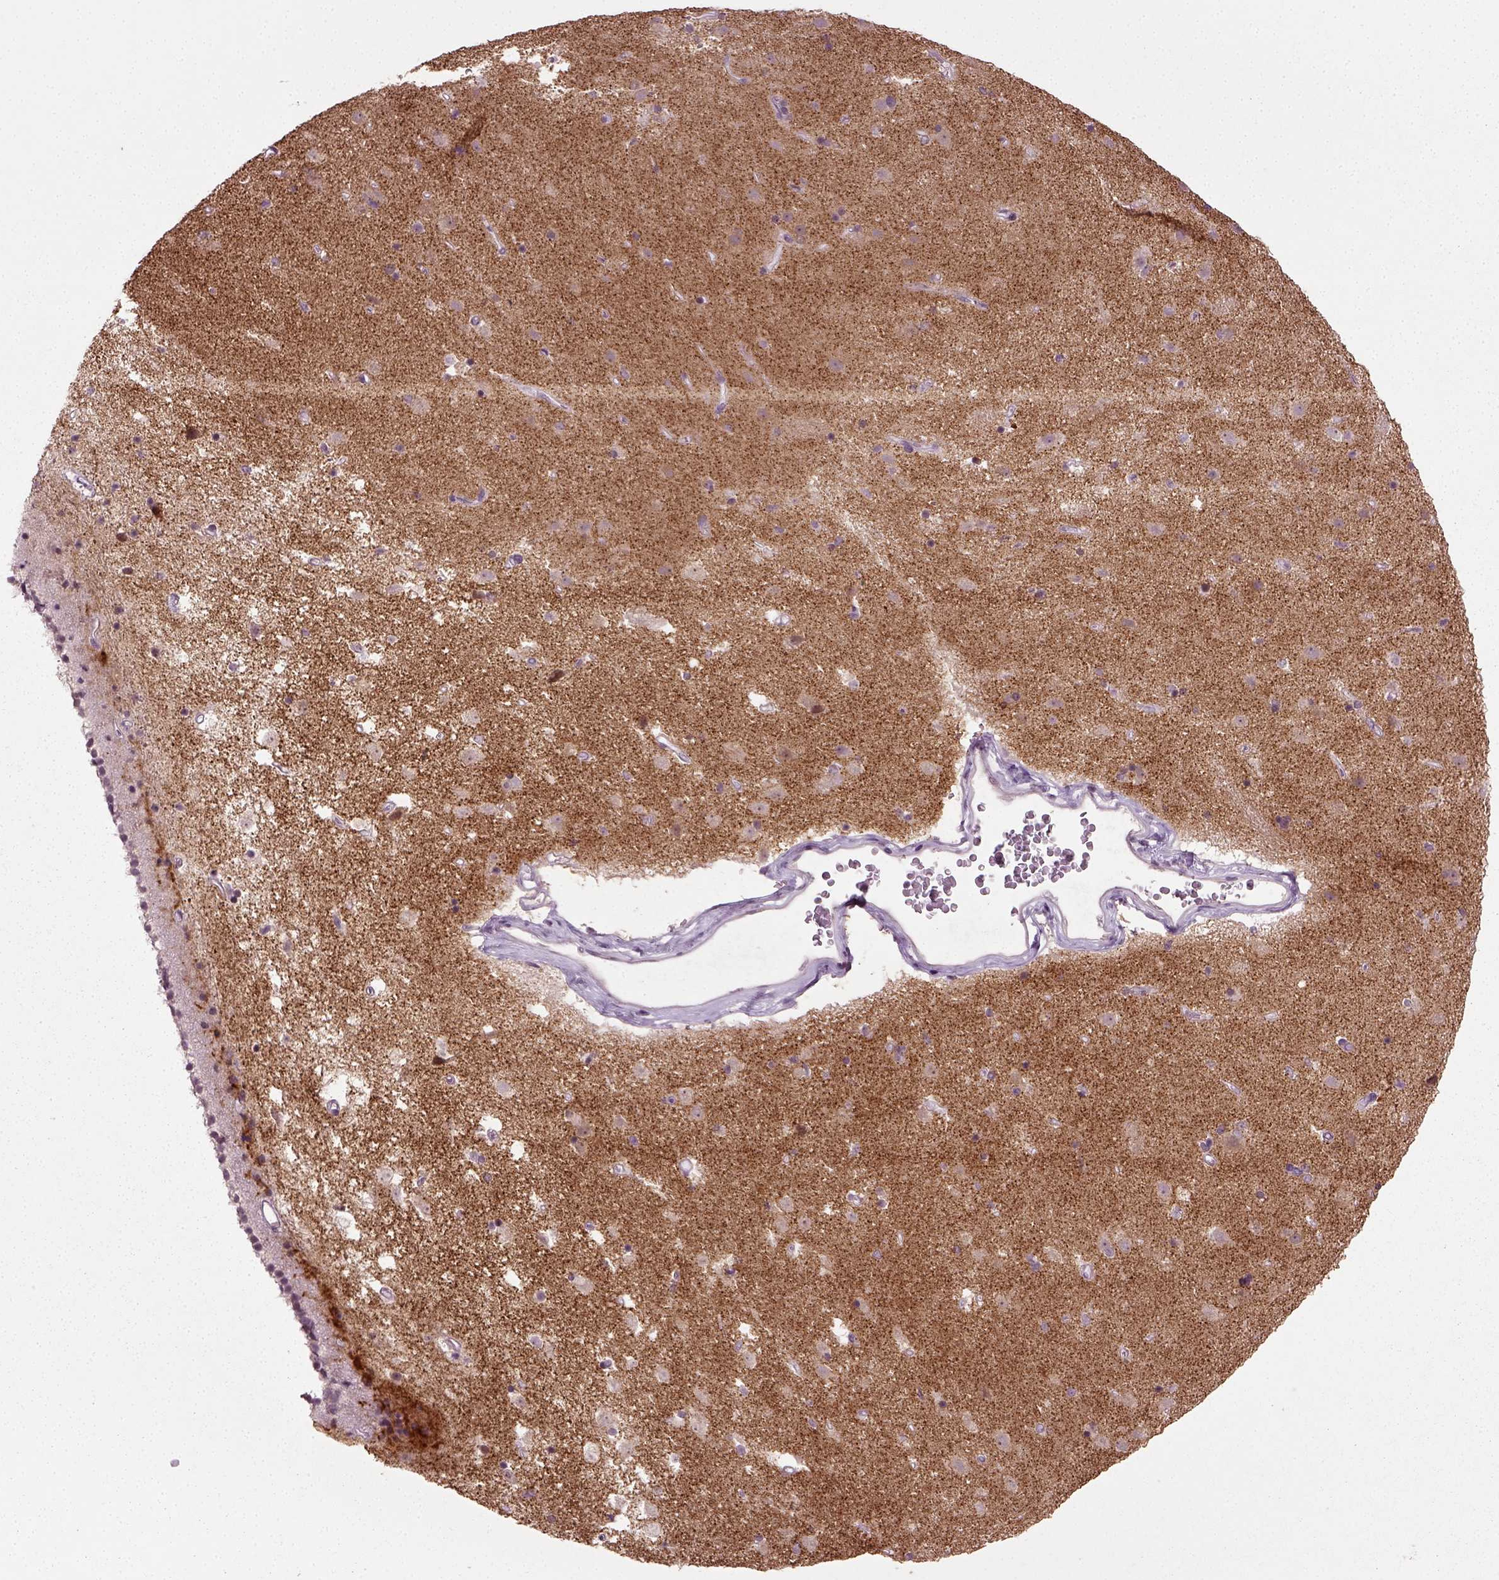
{"staining": {"intensity": "negative", "quantity": "none", "location": "none"}, "tissue": "caudate", "cell_type": "Glial cells", "image_type": "normal", "snomed": [{"axis": "morphology", "description": "Normal tissue, NOS"}, {"axis": "topography", "description": "Lateral ventricle wall"}], "caption": "Glial cells show no significant protein staining in normal caudate. The staining was performed using DAB (3,3'-diaminobenzidine) to visualize the protein expression in brown, while the nuclei were stained in blue with hematoxylin (Magnification: 20x).", "gene": "SYNGAP1", "patient": {"sex": "female", "age": 71}}